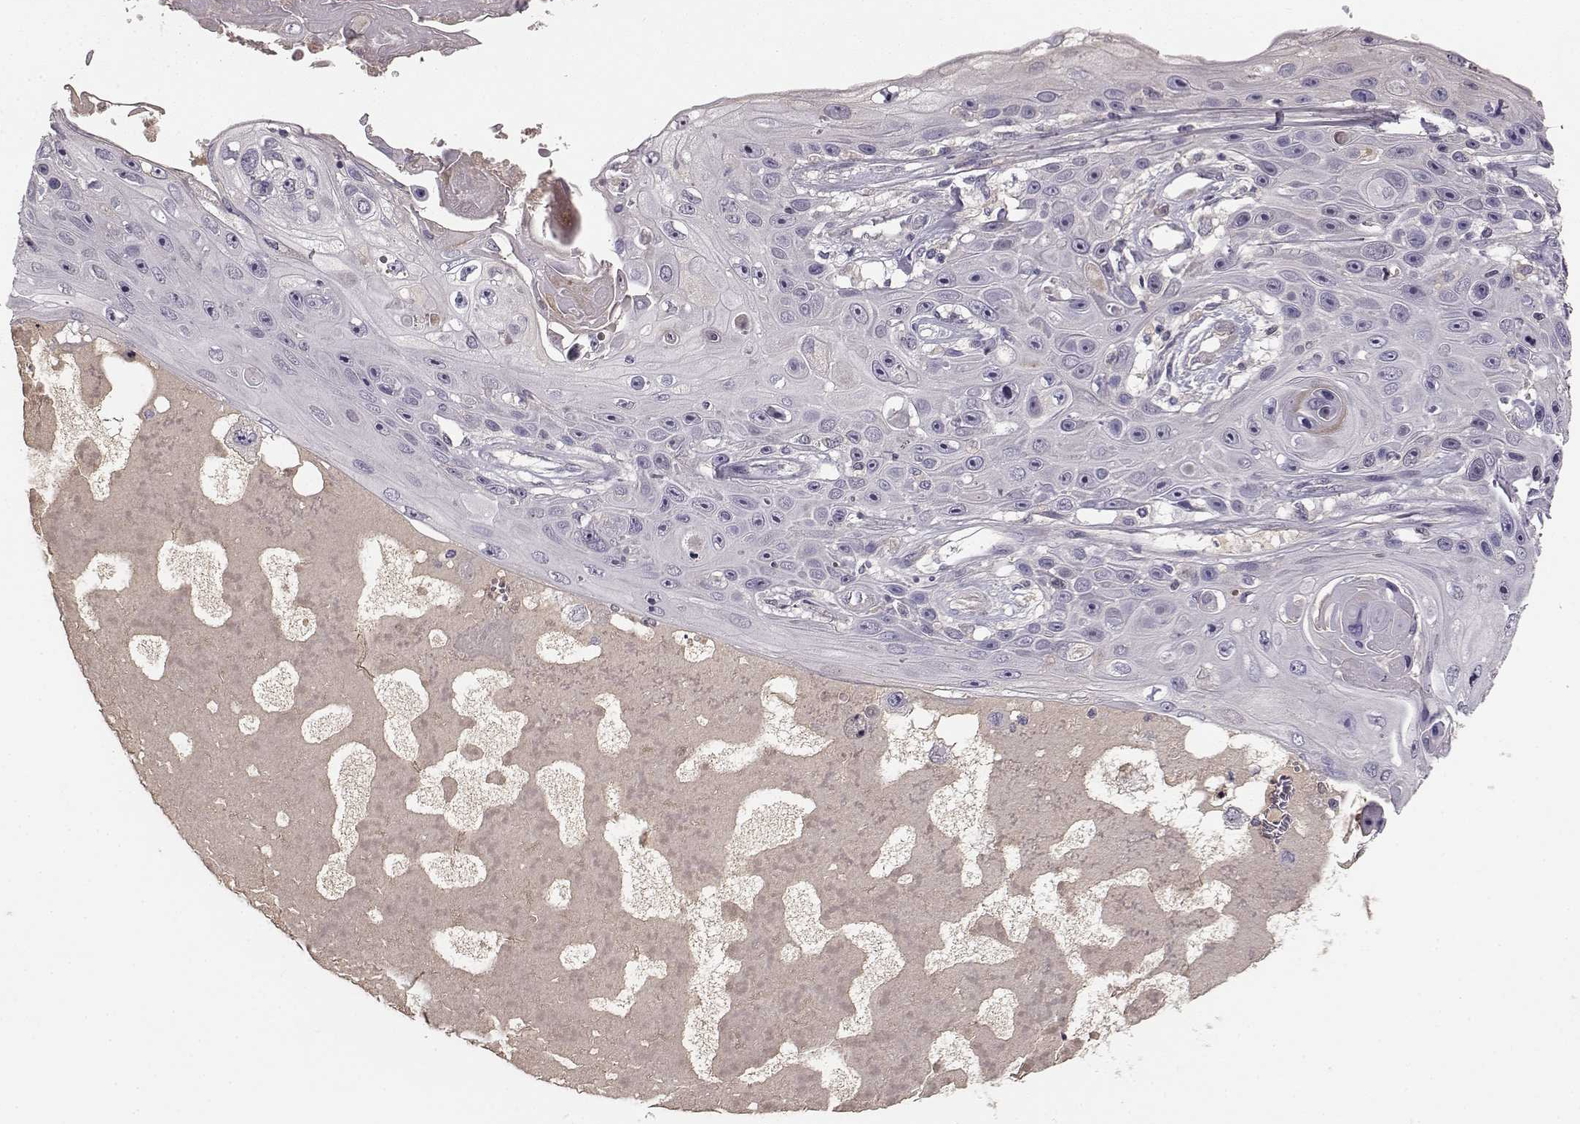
{"staining": {"intensity": "negative", "quantity": "none", "location": "none"}, "tissue": "skin cancer", "cell_type": "Tumor cells", "image_type": "cancer", "snomed": [{"axis": "morphology", "description": "Squamous cell carcinoma, NOS"}, {"axis": "topography", "description": "Skin"}], "caption": "High power microscopy photomicrograph of an immunohistochemistry image of skin squamous cell carcinoma, revealing no significant staining in tumor cells.", "gene": "YJEFN3", "patient": {"sex": "male", "age": 82}}